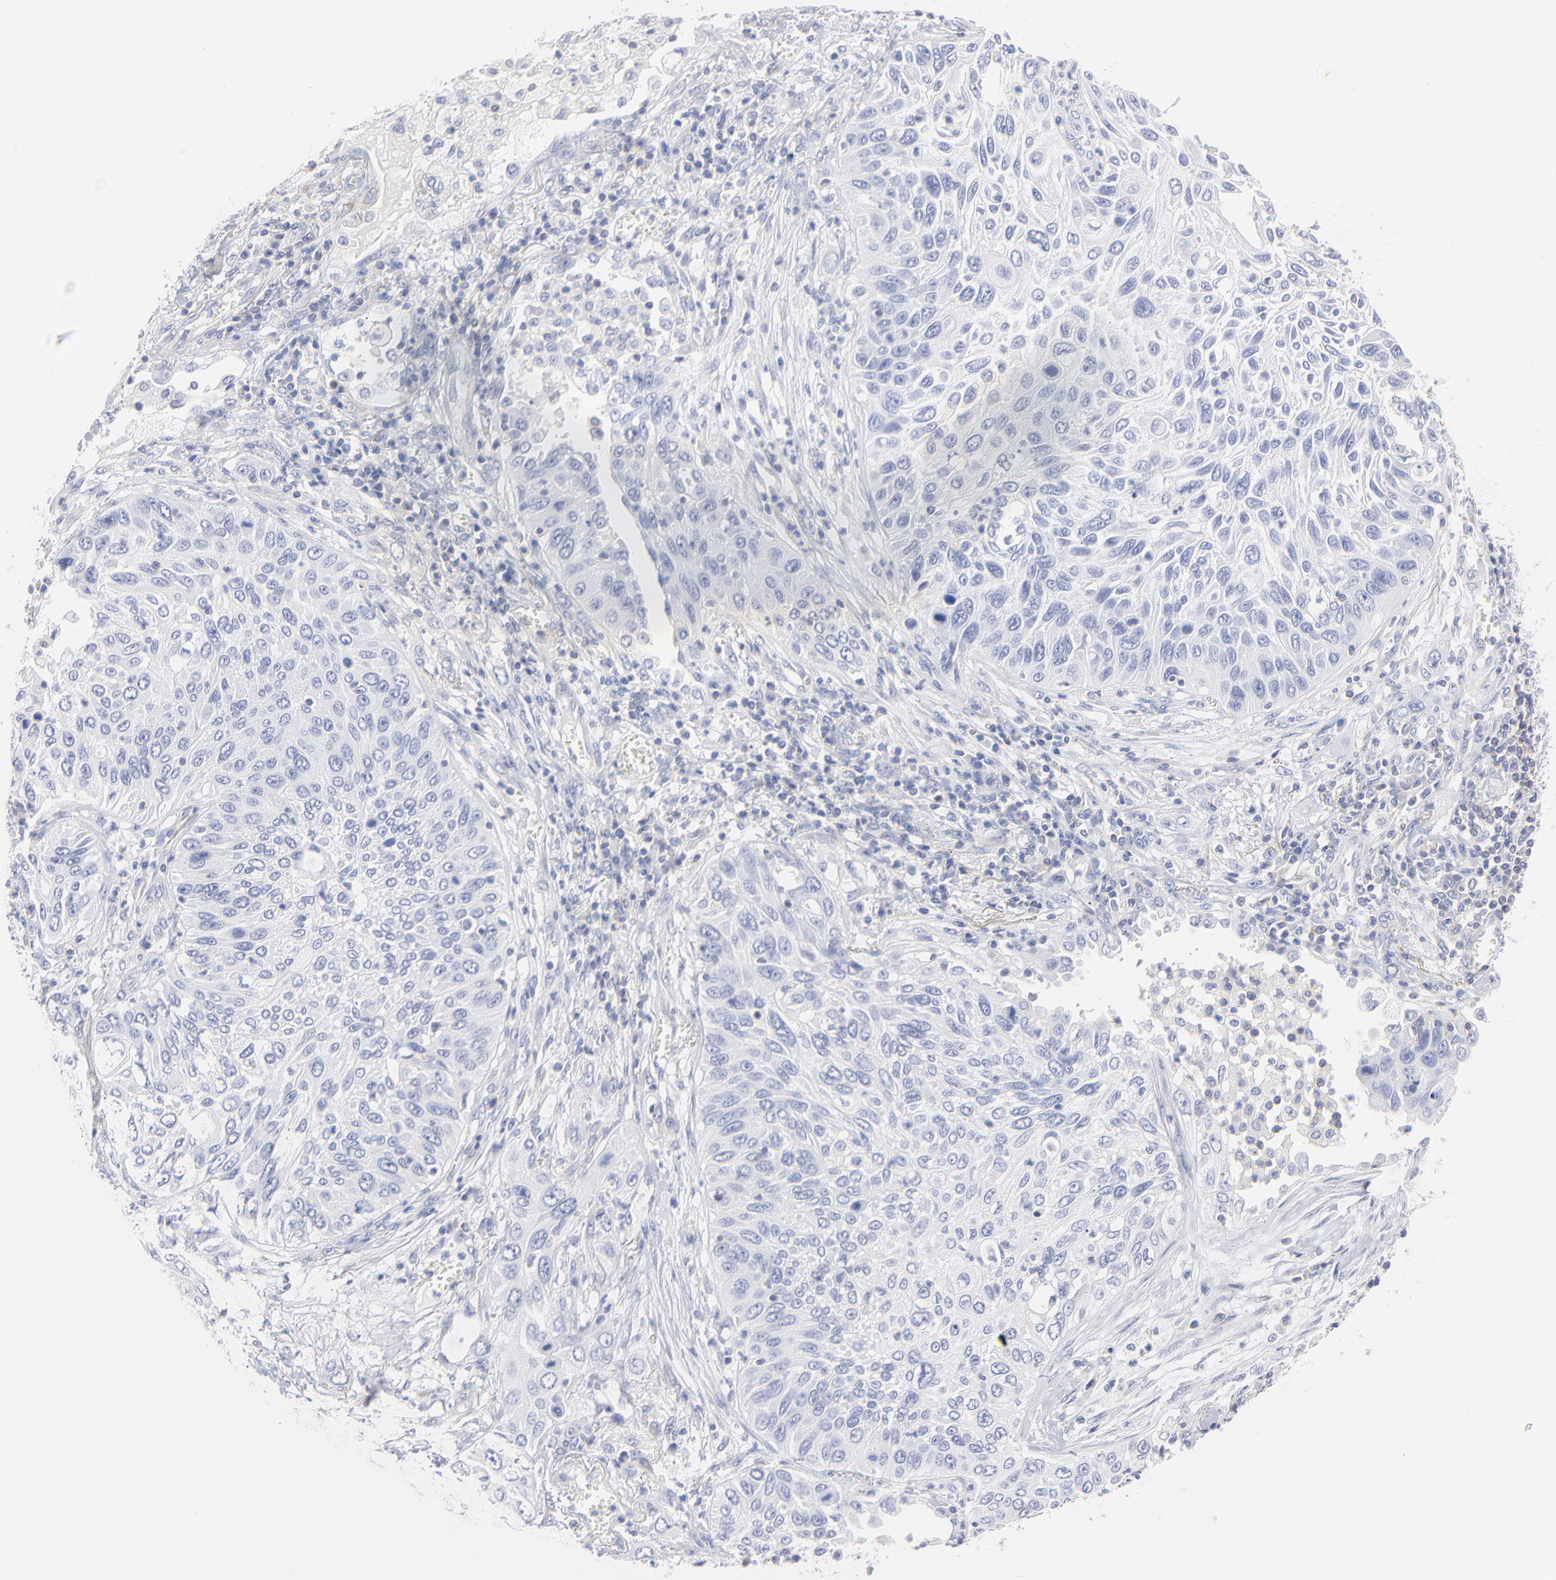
{"staining": {"intensity": "negative", "quantity": "none", "location": "none"}, "tissue": "lung cancer", "cell_type": "Tumor cells", "image_type": "cancer", "snomed": [{"axis": "morphology", "description": "Squamous cell carcinoma, NOS"}, {"axis": "topography", "description": "Lung"}], "caption": "Photomicrograph shows no significant protein expression in tumor cells of lung squamous cell carcinoma. (IHC, brightfield microscopy, high magnification).", "gene": "SEPTIN6", "patient": {"sex": "female", "age": 76}}